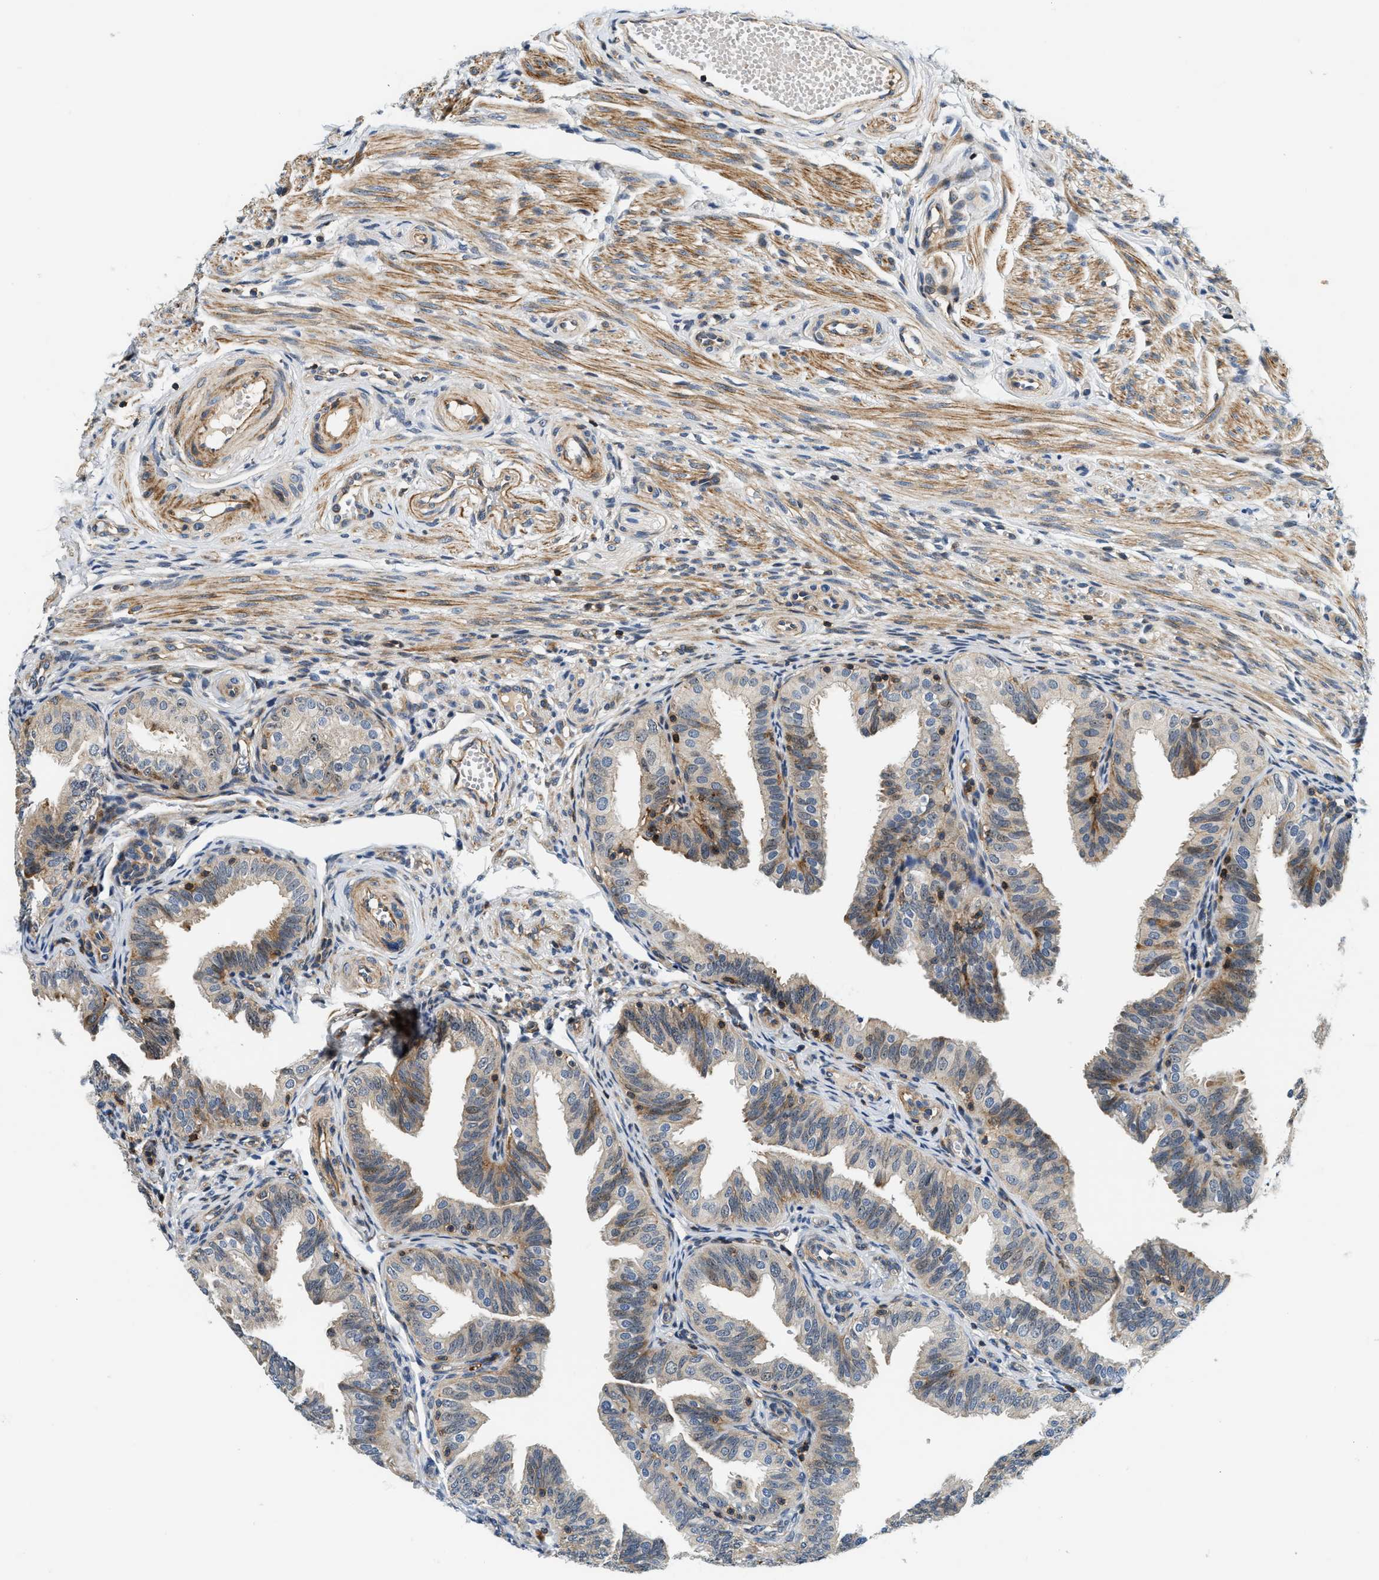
{"staining": {"intensity": "weak", "quantity": "25%-75%", "location": "cytoplasmic/membranous"}, "tissue": "fallopian tube", "cell_type": "Glandular cells", "image_type": "normal", "snomed": [{"axis": "morphology", "description": "Normal tissue, NOS"}, {"axis": "topography", "description": "Fallopian tube"}], "caption": "Fallopian tube stained with immunohistochemistry (IHC) displays weak cytoplasmic/membranous staining in approximately 25%-75% of glandular cells.", "gene": "SAMD9", "patient": {"sex": "female", "age": 35}}